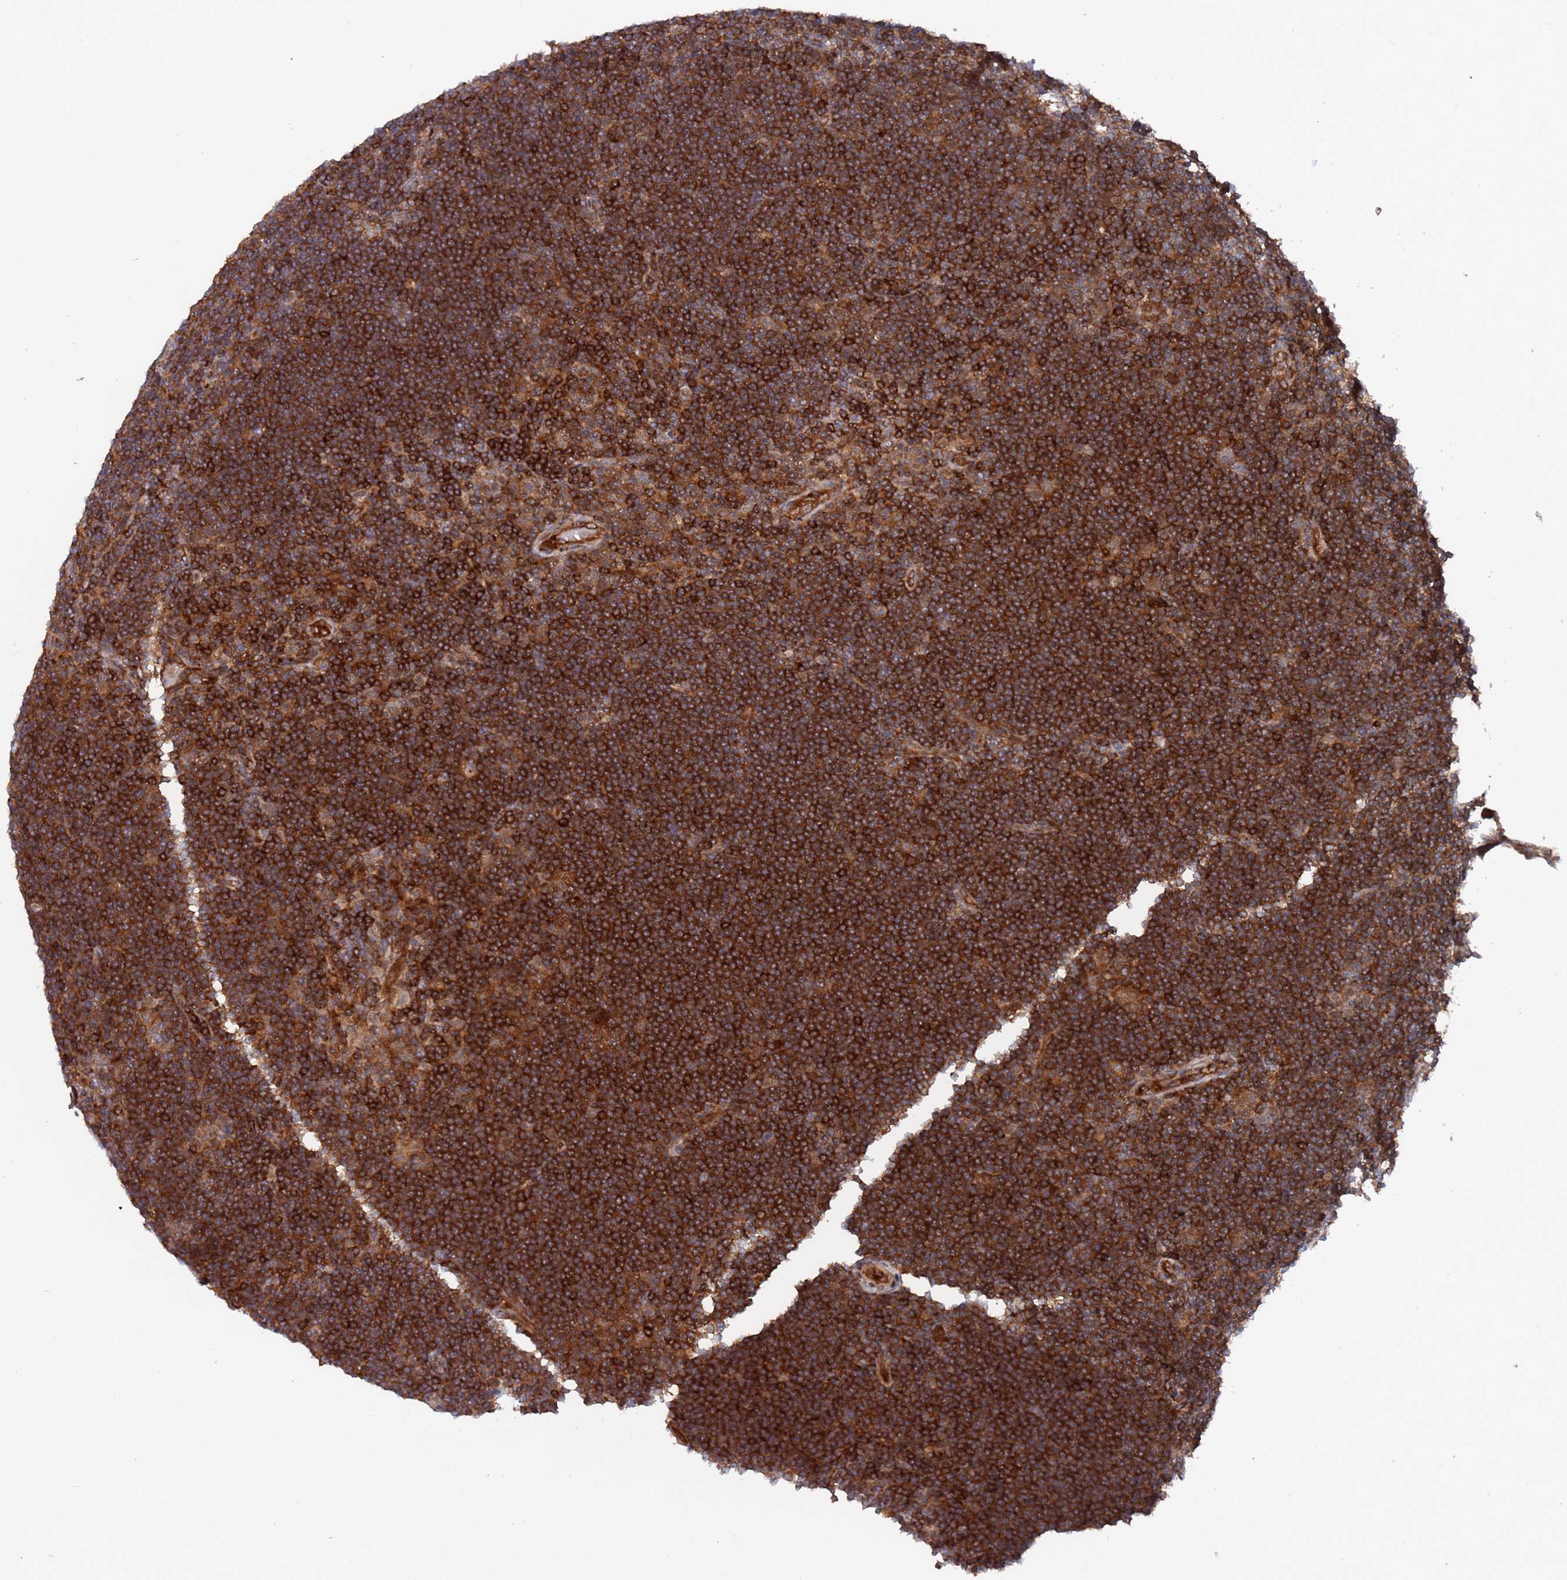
{"staining": {"intensity": "strong", "quantity": ">75%", "location": "cytoplasmic/membranous"}, "tissue": "lymphoma", "cell_type": "Tumor cells", "image_type": "cancer", "snomed": [{"axis": "morphology", "description": "Hodgkin's disease, NOS"}, {"axis": "topography", "description": "Lymph node"}], "caption": "Immunohistochemistry (IHC) image of human Hodgkin's disease stained for a protein (brown), which displays high levels of strong cytoplasmic/membranous expression in about >75% of tumor cells.", "gene": "DDX60", "patient": {"sex": "female", "age": 57}}